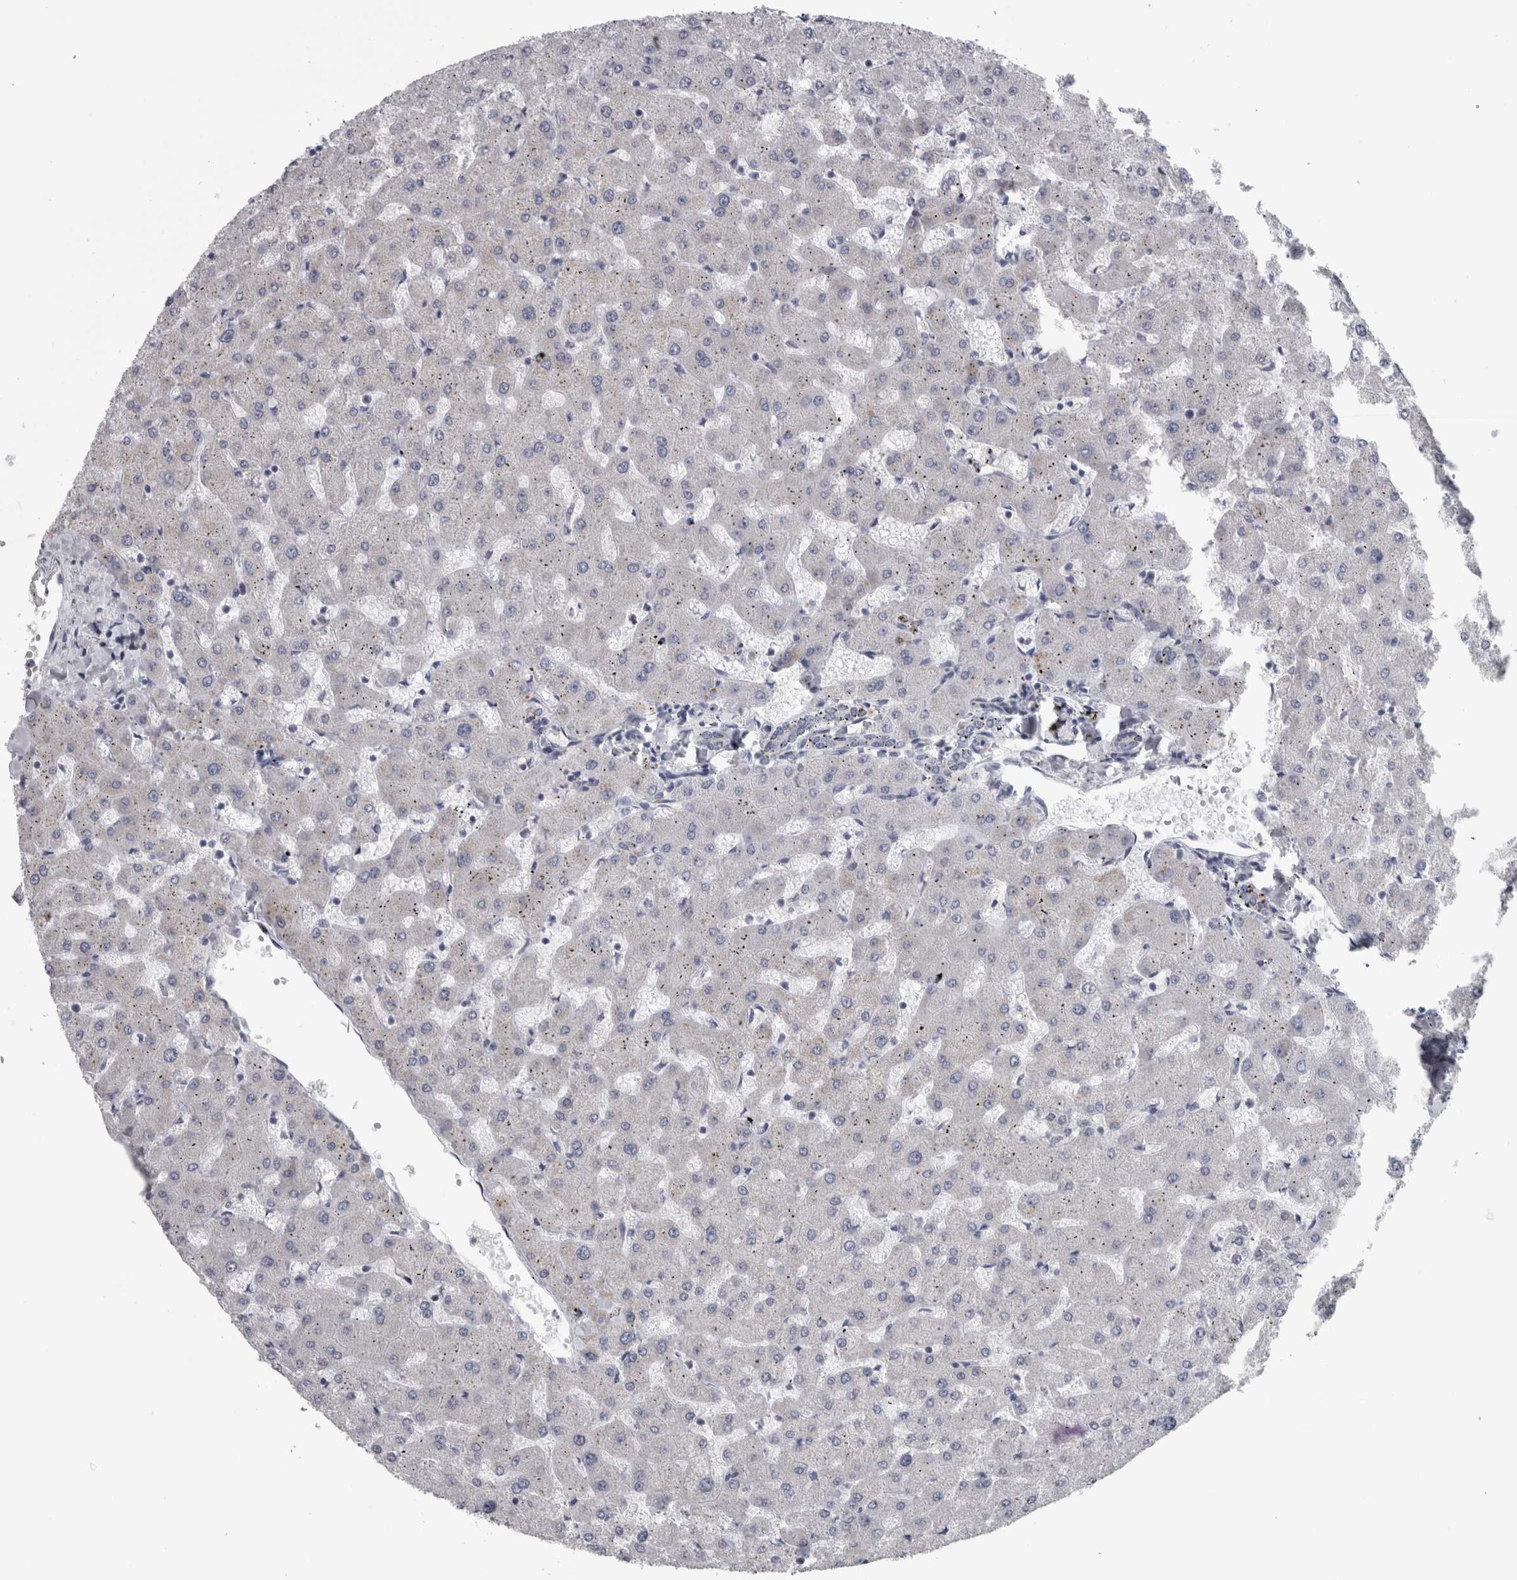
{"staining": {"intensity": "negative", "quantity": "none", "location": "none"}, "tissue": "liver", "cell_type": "Cholangiocytes", "image_type": "normal", "snomed": [{"axis": "morphology", "description": "Normal tissue, NOS"}, {"axis": "topography", "description": "Liver"}], "caption": "Immunohistochemical staining of unremarkable liver demonstrates no significant expression in cholangiocytes.", "gene": "DBT", "patient": {"sex": "female", "age": 63}}